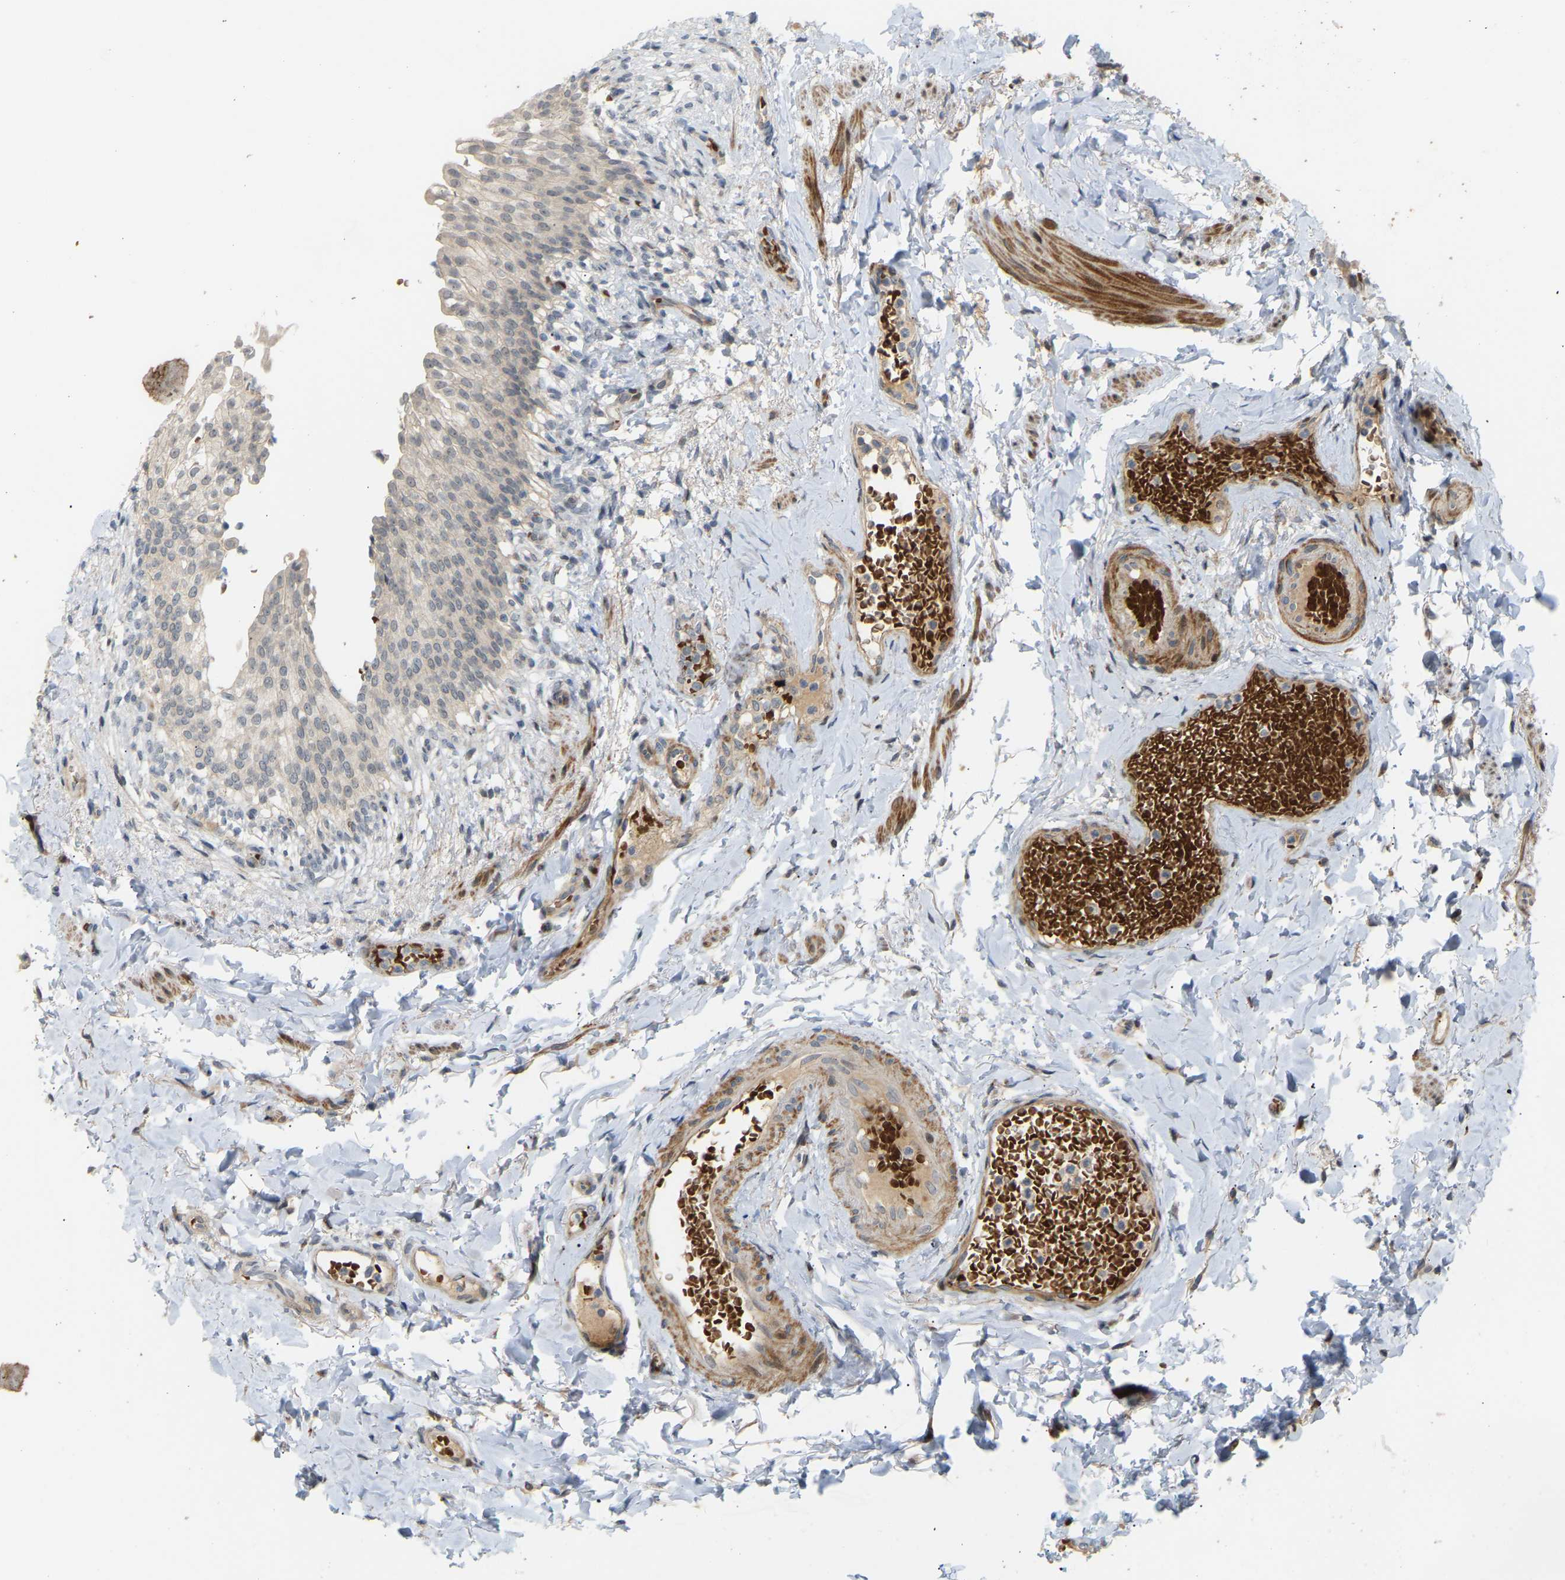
{"staining": {"intensity": "weak", "quantity": ">75%", "location": "cytoplasmic/membranous,nuclear"}, "tissue": "urinary bladder", "cell_type": "Urothelial cells", "image_type": "normal", "snomed": [{"axis": "morphology", "description": "Normal tissue, NOS"}, {"axis": "topography", "description": "Urinary bladder"}], "caption": "Urothelial cells exhibit low levels of weak cytoplasmic/membranous,nuclear expression in about >75% of cells in normal human urinary bladder.", "gene": "POGLUT2", "patient": {"sex": "female", "age": 60}}